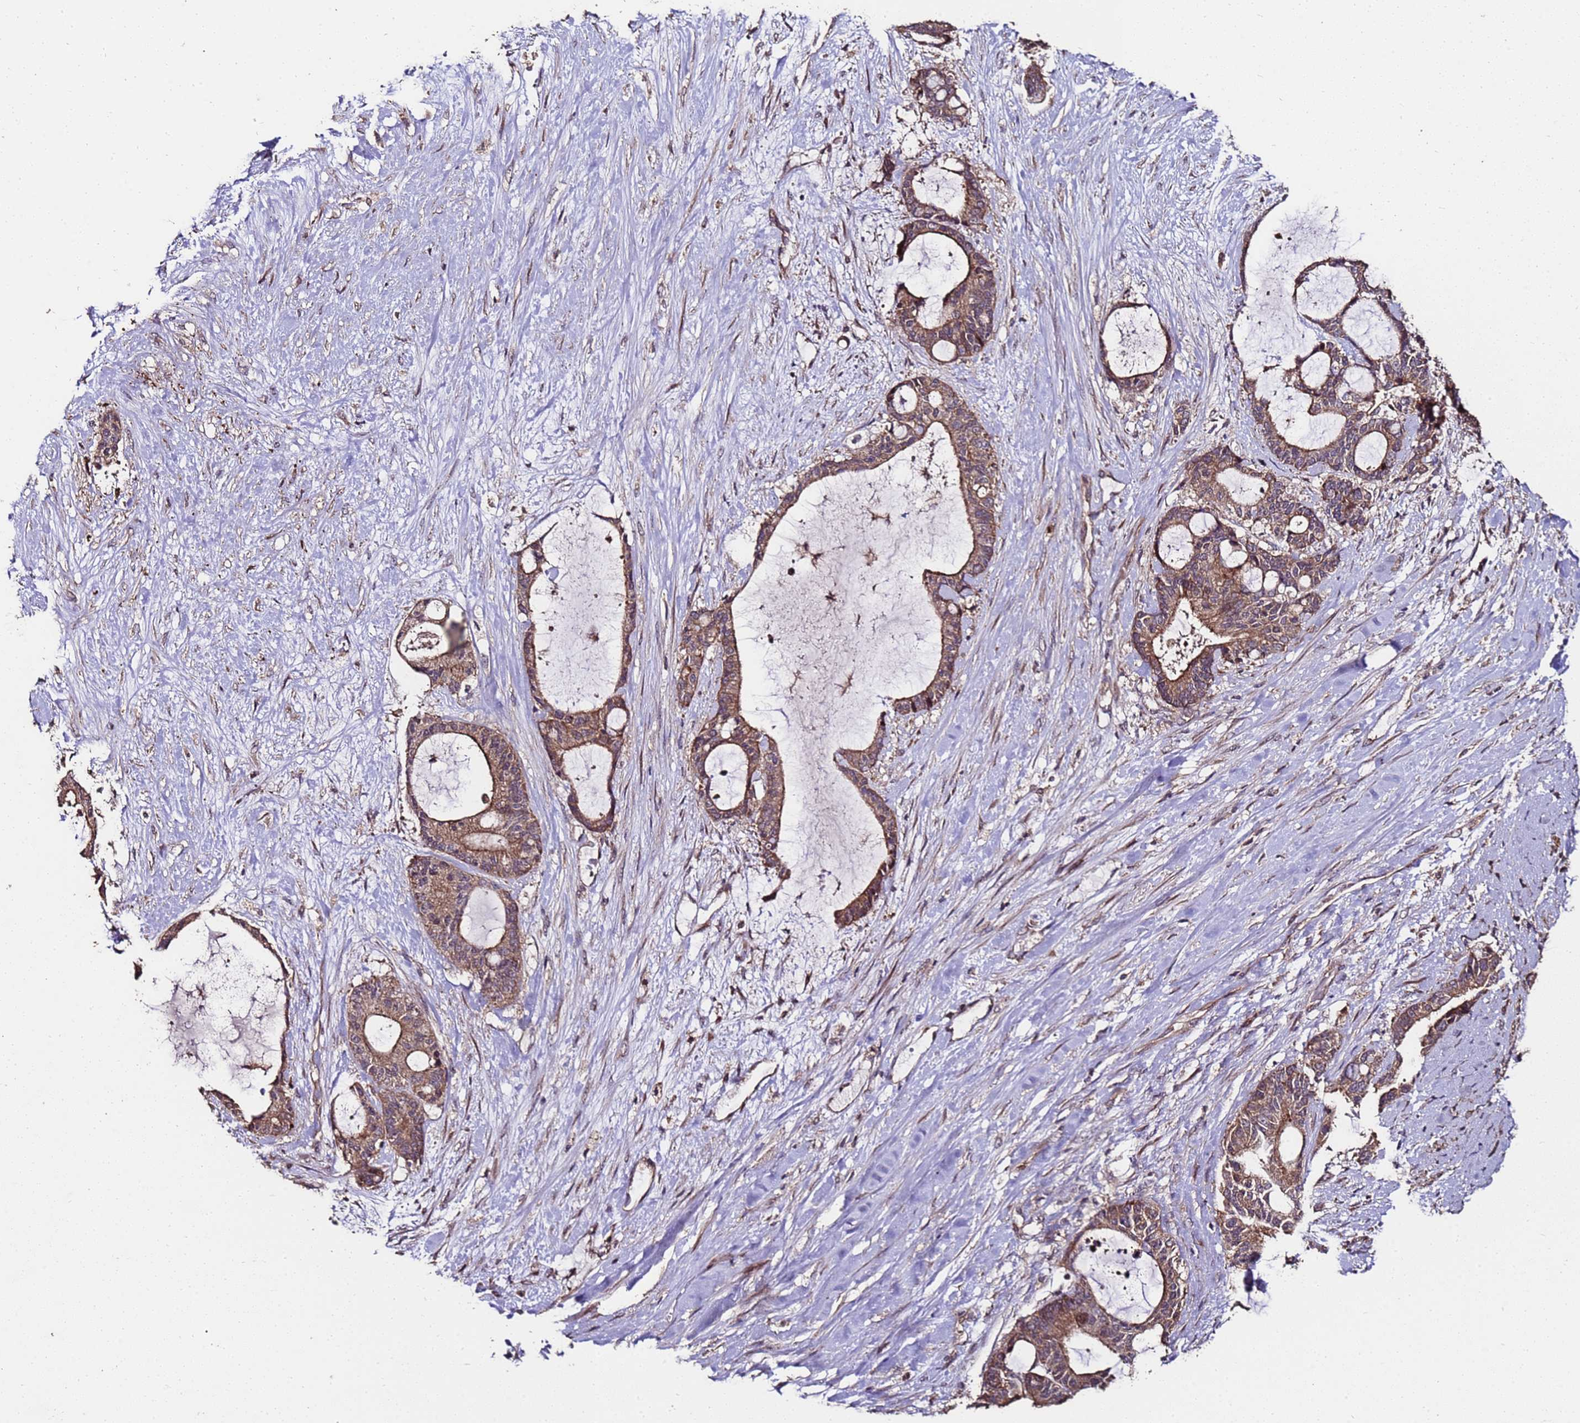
{"staining": {"intensity": "moderate", "quantity": ">75%", "location": "cytoplasmic/membranous"}, "tissue": "liver cancer", "cell_type": "Tumor cells", "image_type": "cancer", "snomed": [{"axis": "morphology", "description": "Normal tissue, NOS"}, {"axis": "morphology", "description": "Cholangiocarcinoma"}, {"axis": "topography", "description": "Liver"}, {"axis": "topography", "description": "Peripheral nerve tissue"}], "caption": "IHC histopathology image of cholangiocarcinoma (liver) stained for a protein (brown), which exhibits medium levels of moderate cytoplasmic/membranous positivity in approximately >75% of tumor cells.", "gene": "PRODH", "patient": {"sex": "female", "age": 73}}